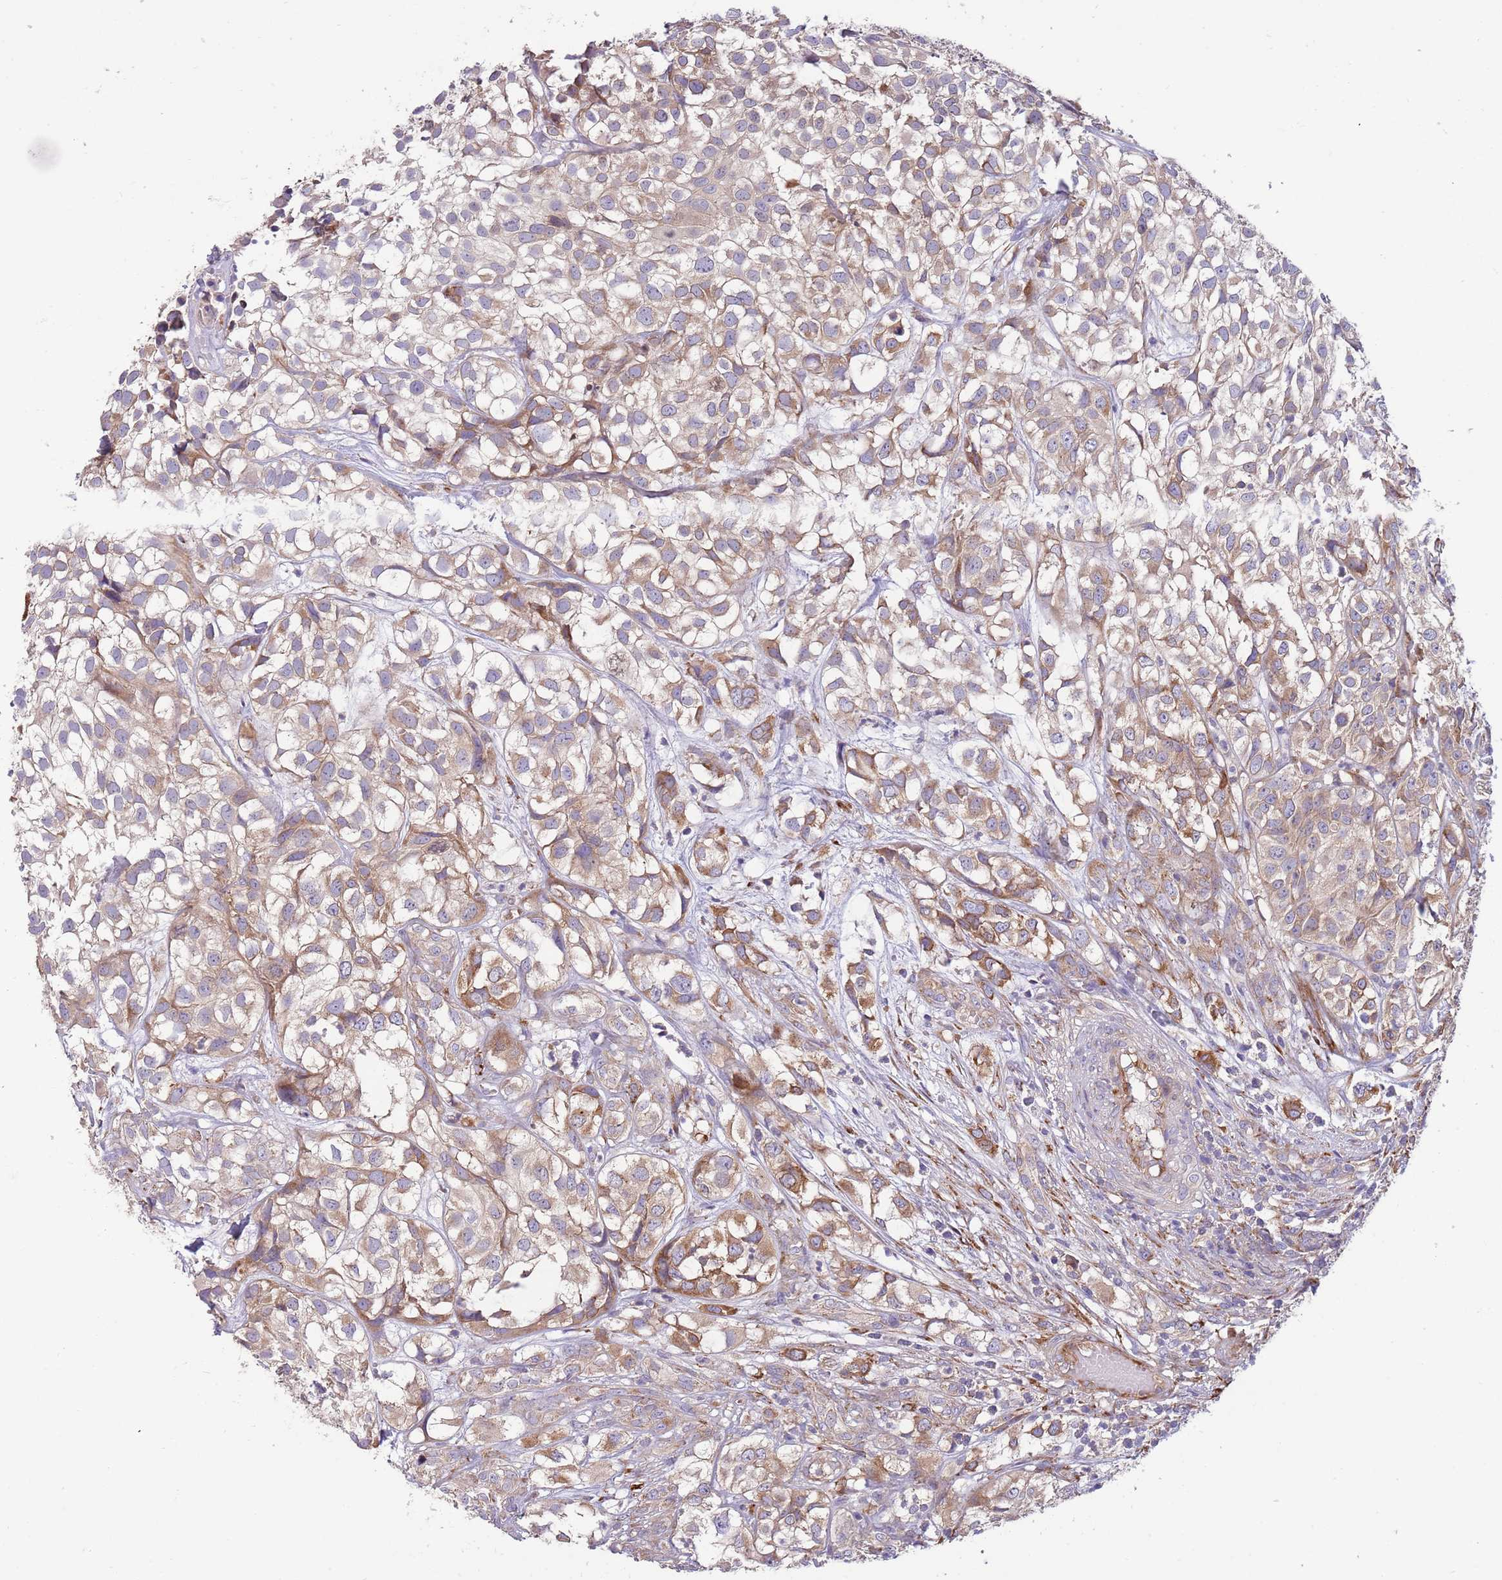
{"staining": {"intensity": "moderate", "quantity": ">75%", "location": "cytoplasmic/membranous"}, "tissue": "urothelial cancer", "cell_type": "Tumor cells", "image_type": "cancer", "snomed": [{"axis": "morphology", "description": "Urothelial carcinoma, High grade"}, {"axis": "topography", "description": "Urinary bladder"}], "caption": "Human urothelial cancer stained for a protein (brown) demonstrates moderate cytoplasmic/membranous positive staining in approximately >75% of tumor cells.", "gene": "ARMCX6", "patient": {"sex": "male", "age": 56}}